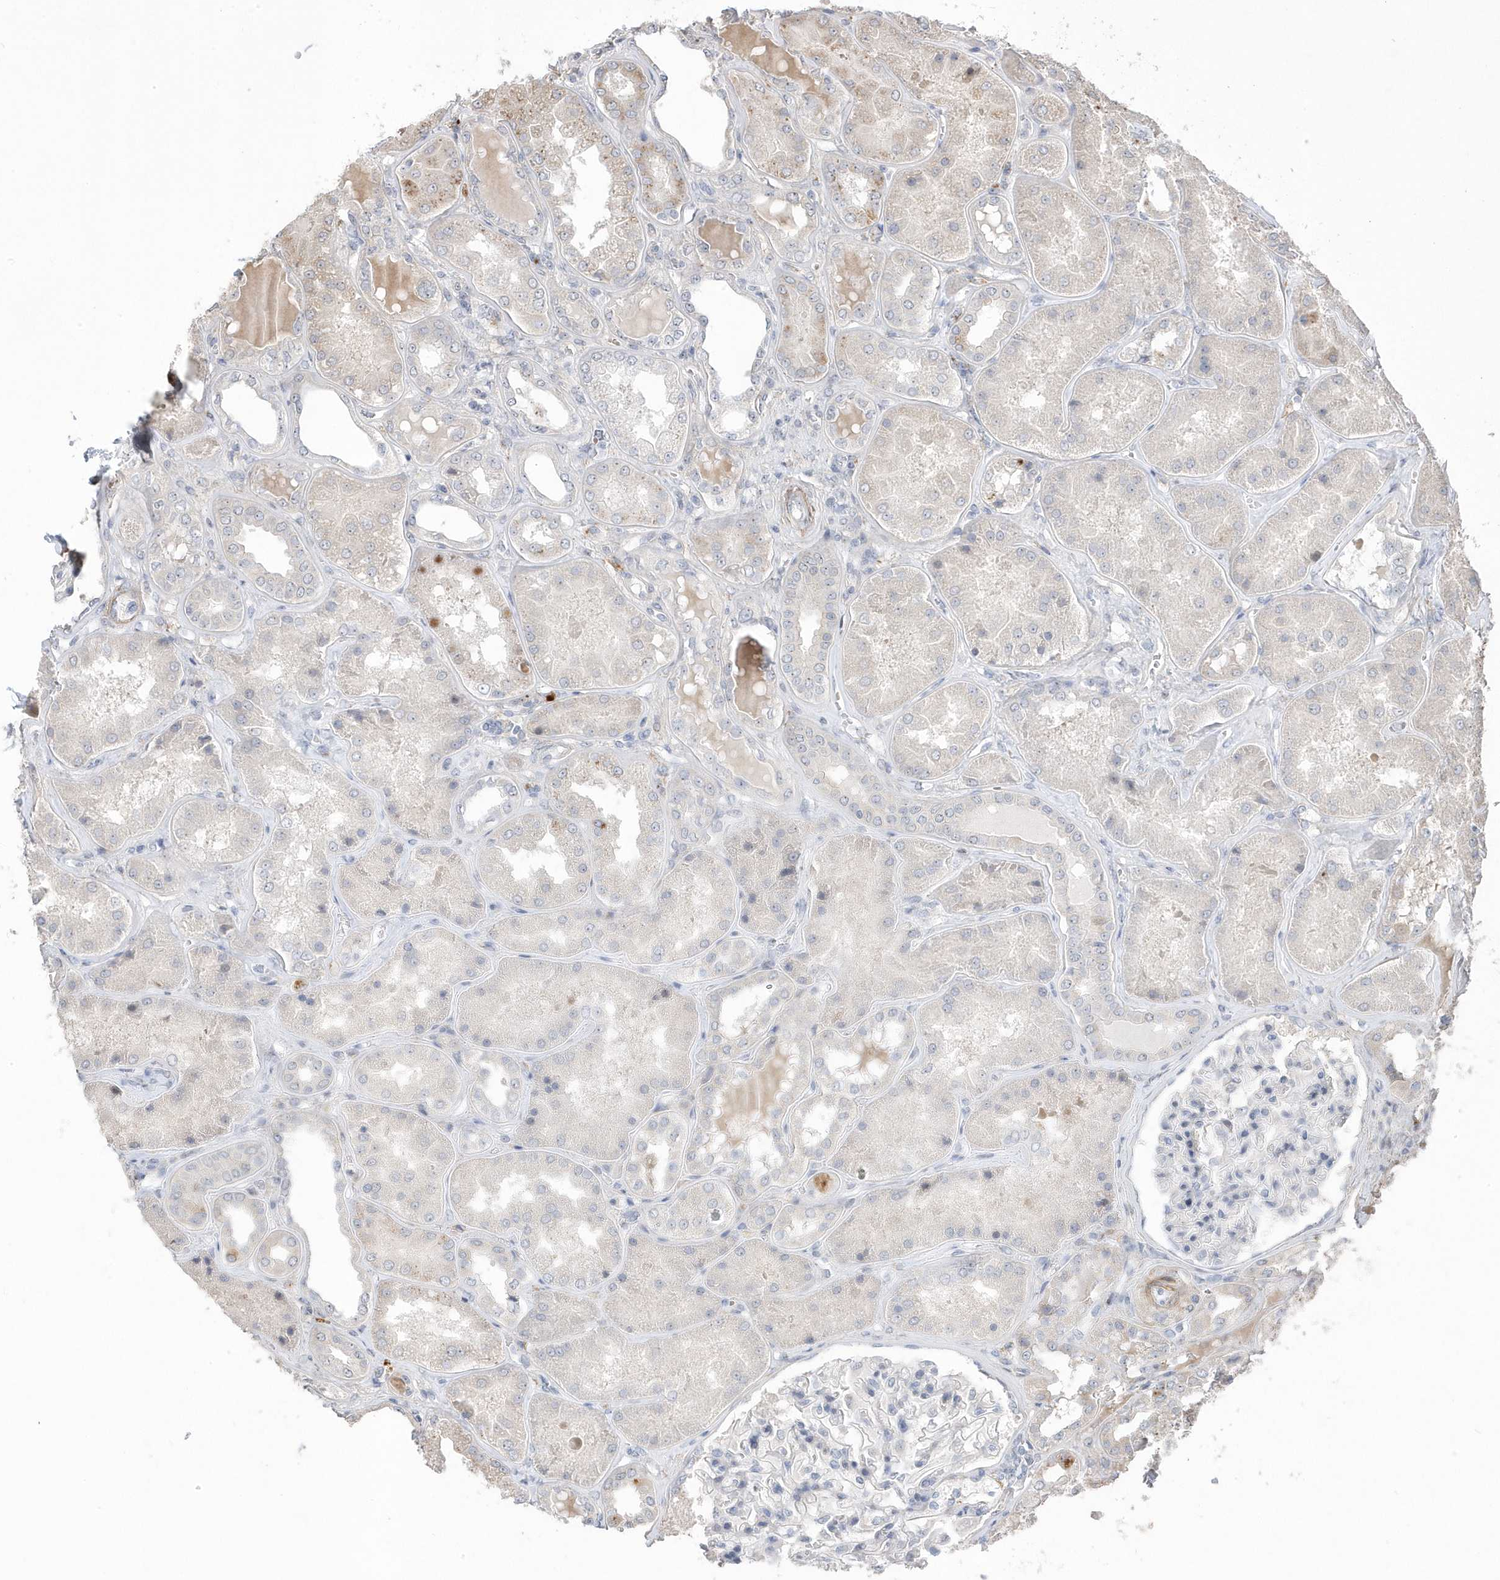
{"staining": {"intensity": "negative", "quantity": "none", "location": "none"}, "tissue": "kidney", "cell_type": "Cells in glomeruli", "image_type": "normal", "snomed": [{"axis": "morphology", "description": "Normal tissue, NOS"}, {"axis": "topography", "description": "Kidney"}], "caption": "Immunohistochemical staining of unremarkable human kidney demonstrates no significant positivity in cells in glomeruli. (DAB immunohistochemistry (IHC) visualized using brightfield microscopy, high magnification).", "gene": "GTPBP6", "patient": {"sex": "female", "age": 56}}